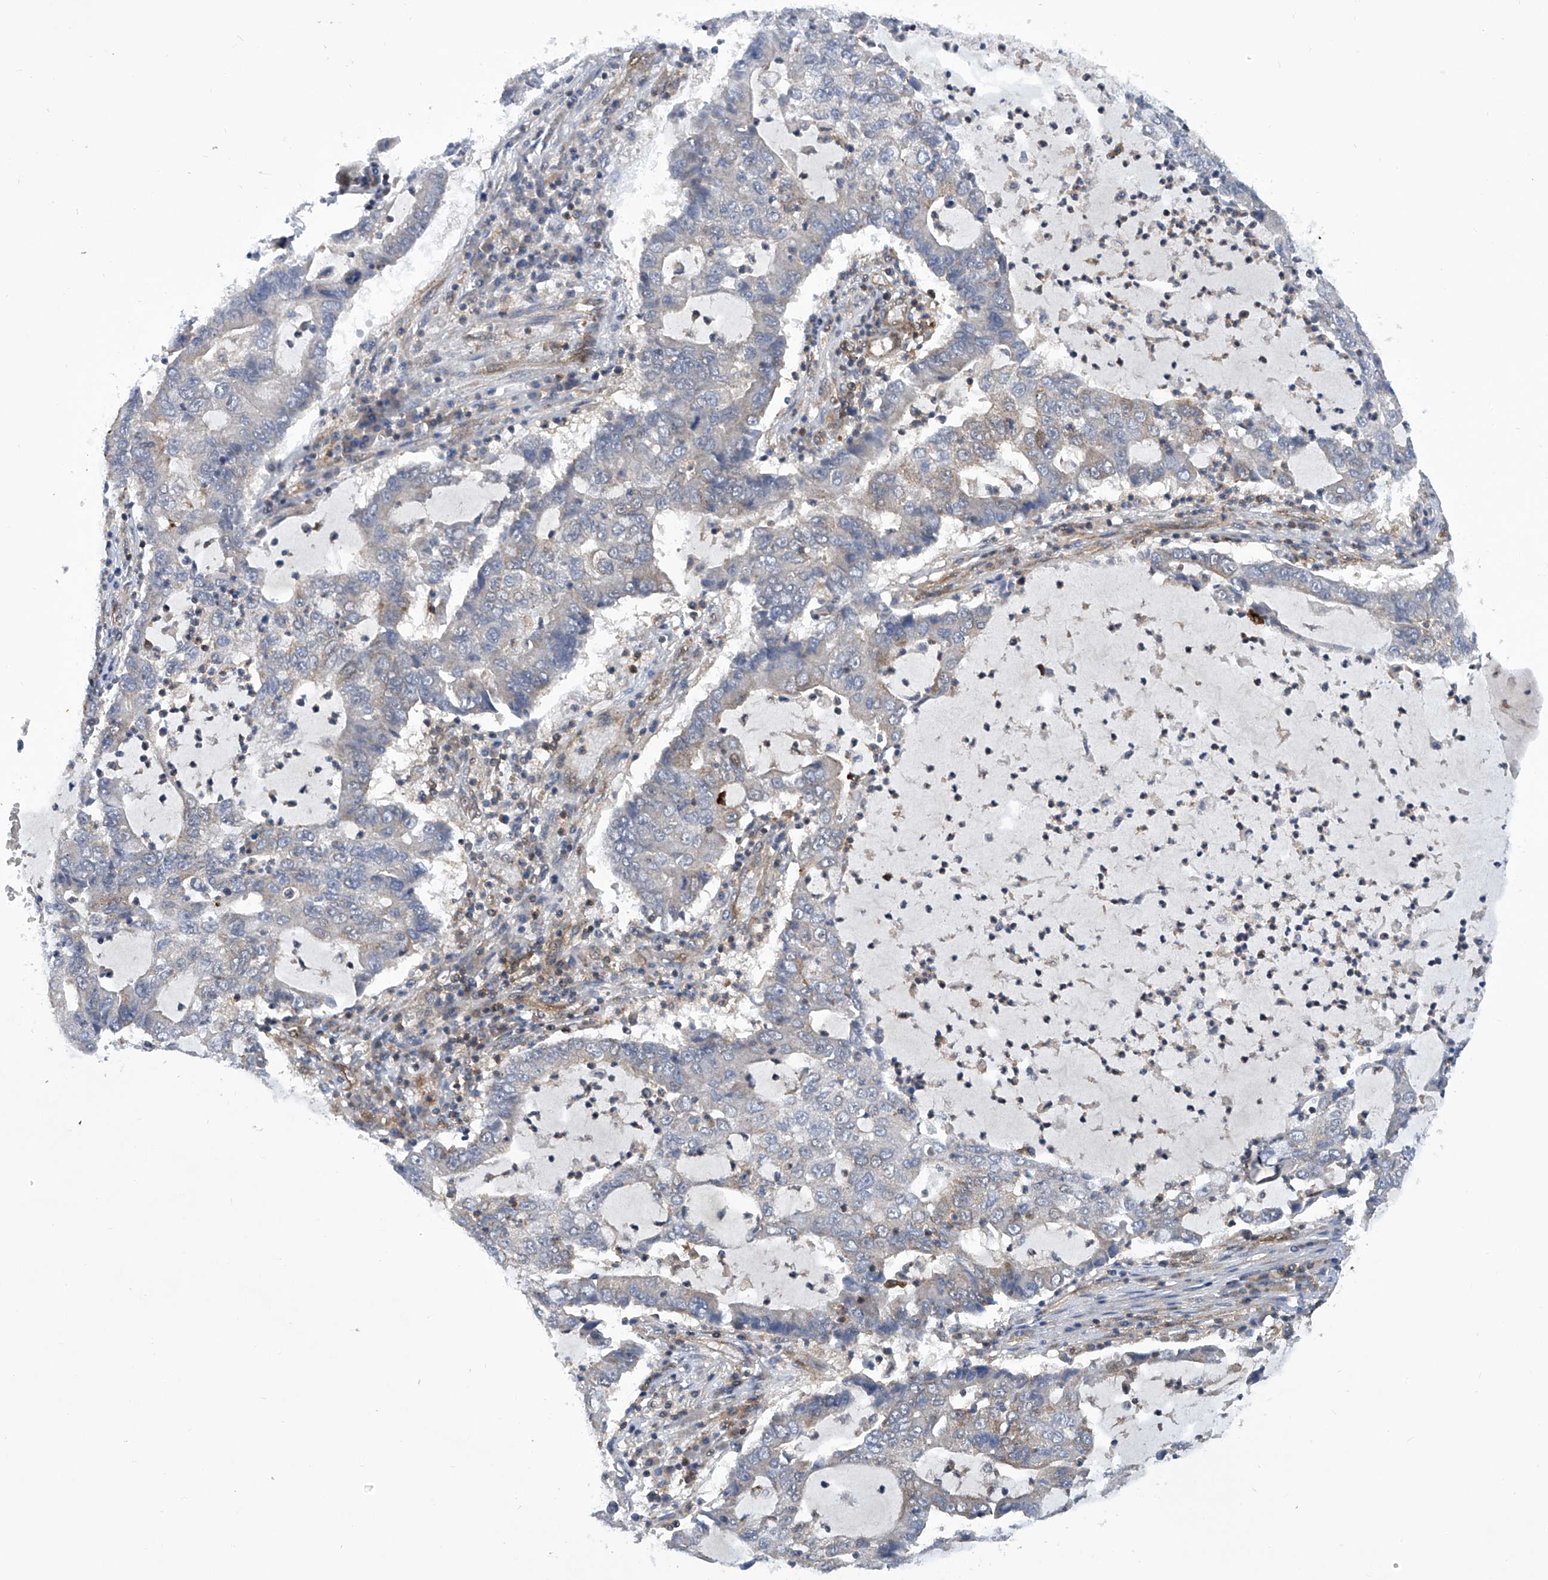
{"staining": {"intensity": "negative", "quantity": "none", "location": "none"}, "tissue": "lung cancer", "cell_type": "Tumor cells", "image_type": "cancer", "snomed": [{"axis": "morphology", "description": "Adenocarcinoma, NOS"}, {"axis": "topography", "description": "Lung"}], "caption": "Histopathology image shows no significant protein positivity in tumor cells of lung cancer. (DAB immunohistochemistry (IHC) visualized using brightfield microscopy, high magnification).", "gene": "CISH", "patient": {"sex": "female", "age": 51}}